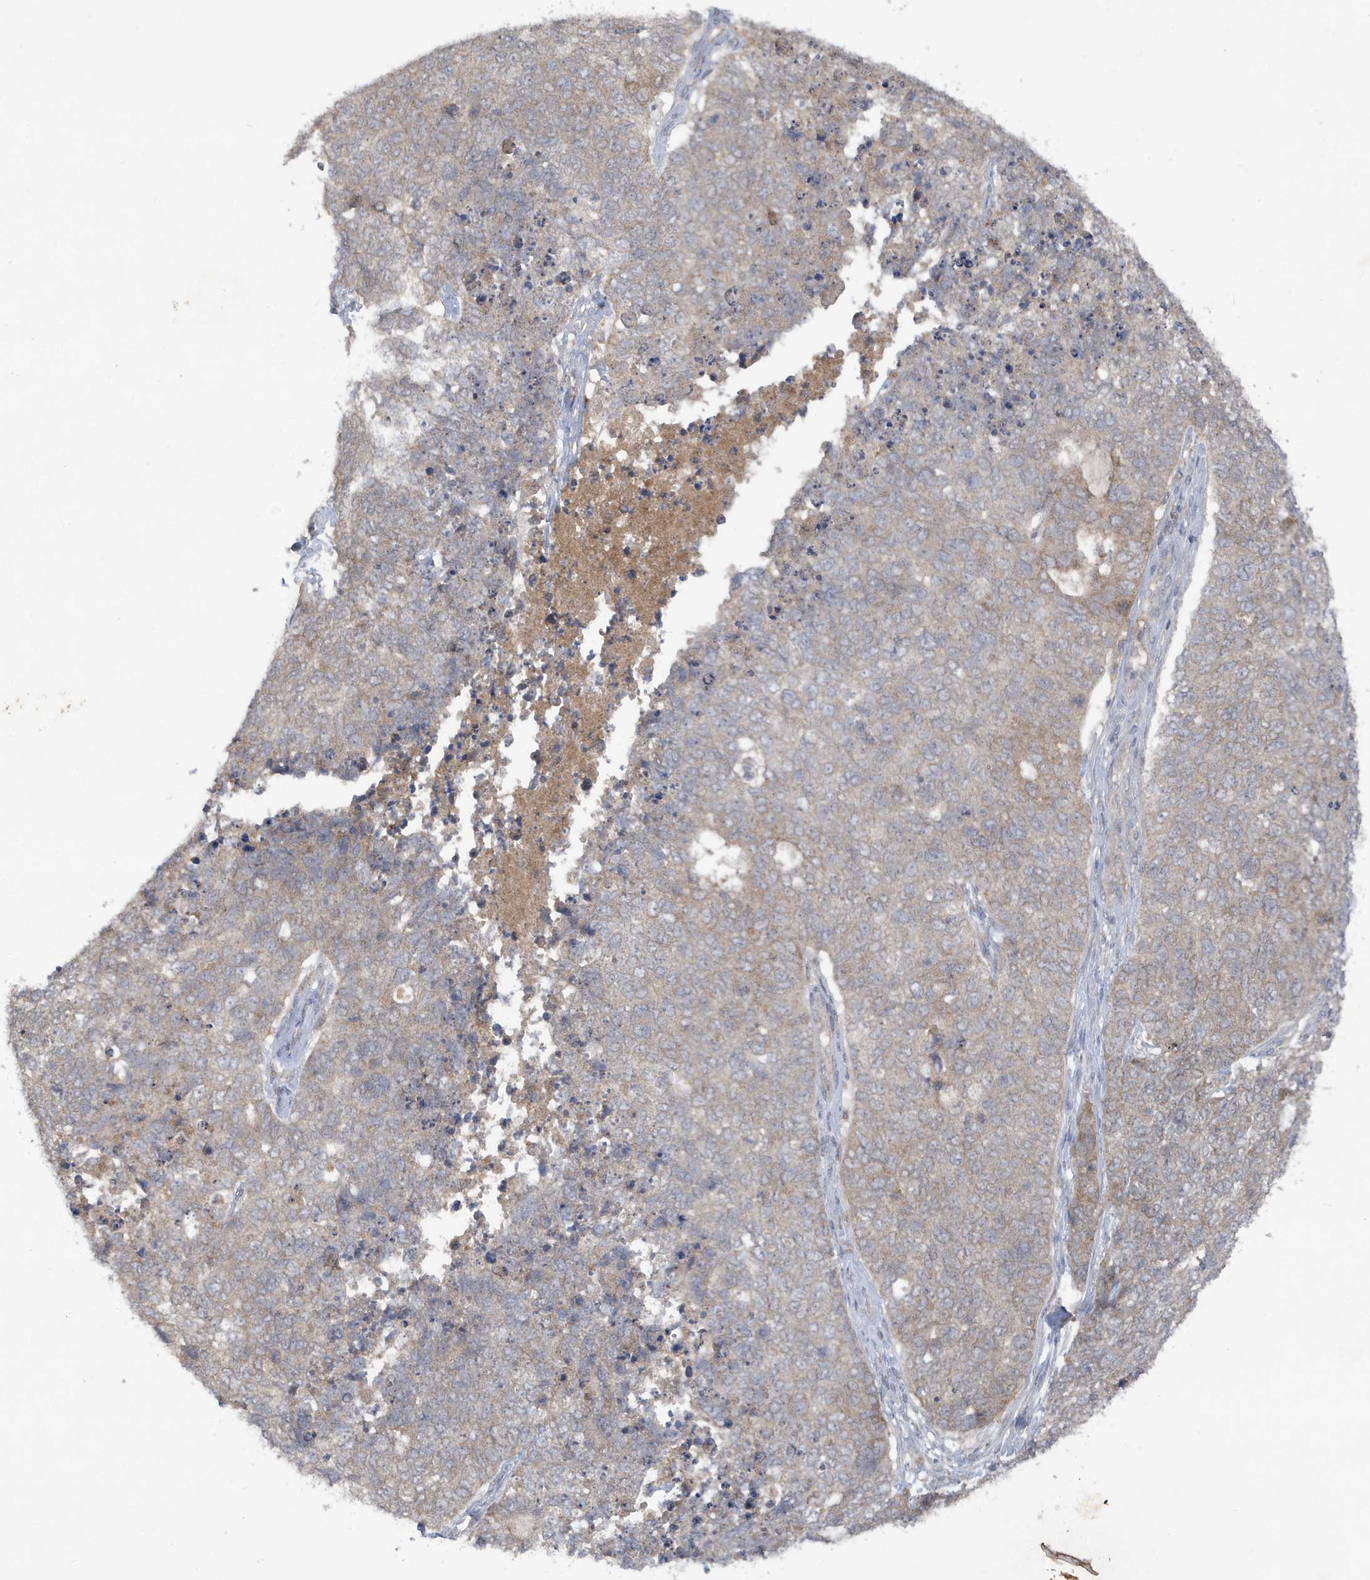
{"staining": {"intensity": "weak", "quantity": "25%-75%", "location": "cytoplasmic/membranous"}, "tissue": "cervical cancer", "cell_type": "Tumor cells", "image_type": "cancer", "snomed": [{"axis": "morphology", "description": "Squamous cell carcinoma, NOS"}, {"axis": "topography", "description": "Cervix"}], "caption": "A low amount of weak cytoplasmic/membranous expression is seen in approximately 25%-75% of tumor cells in cervical cancer tissue.", "gene": "C1RL", "patient": {"sex": "female", "age": 63}}